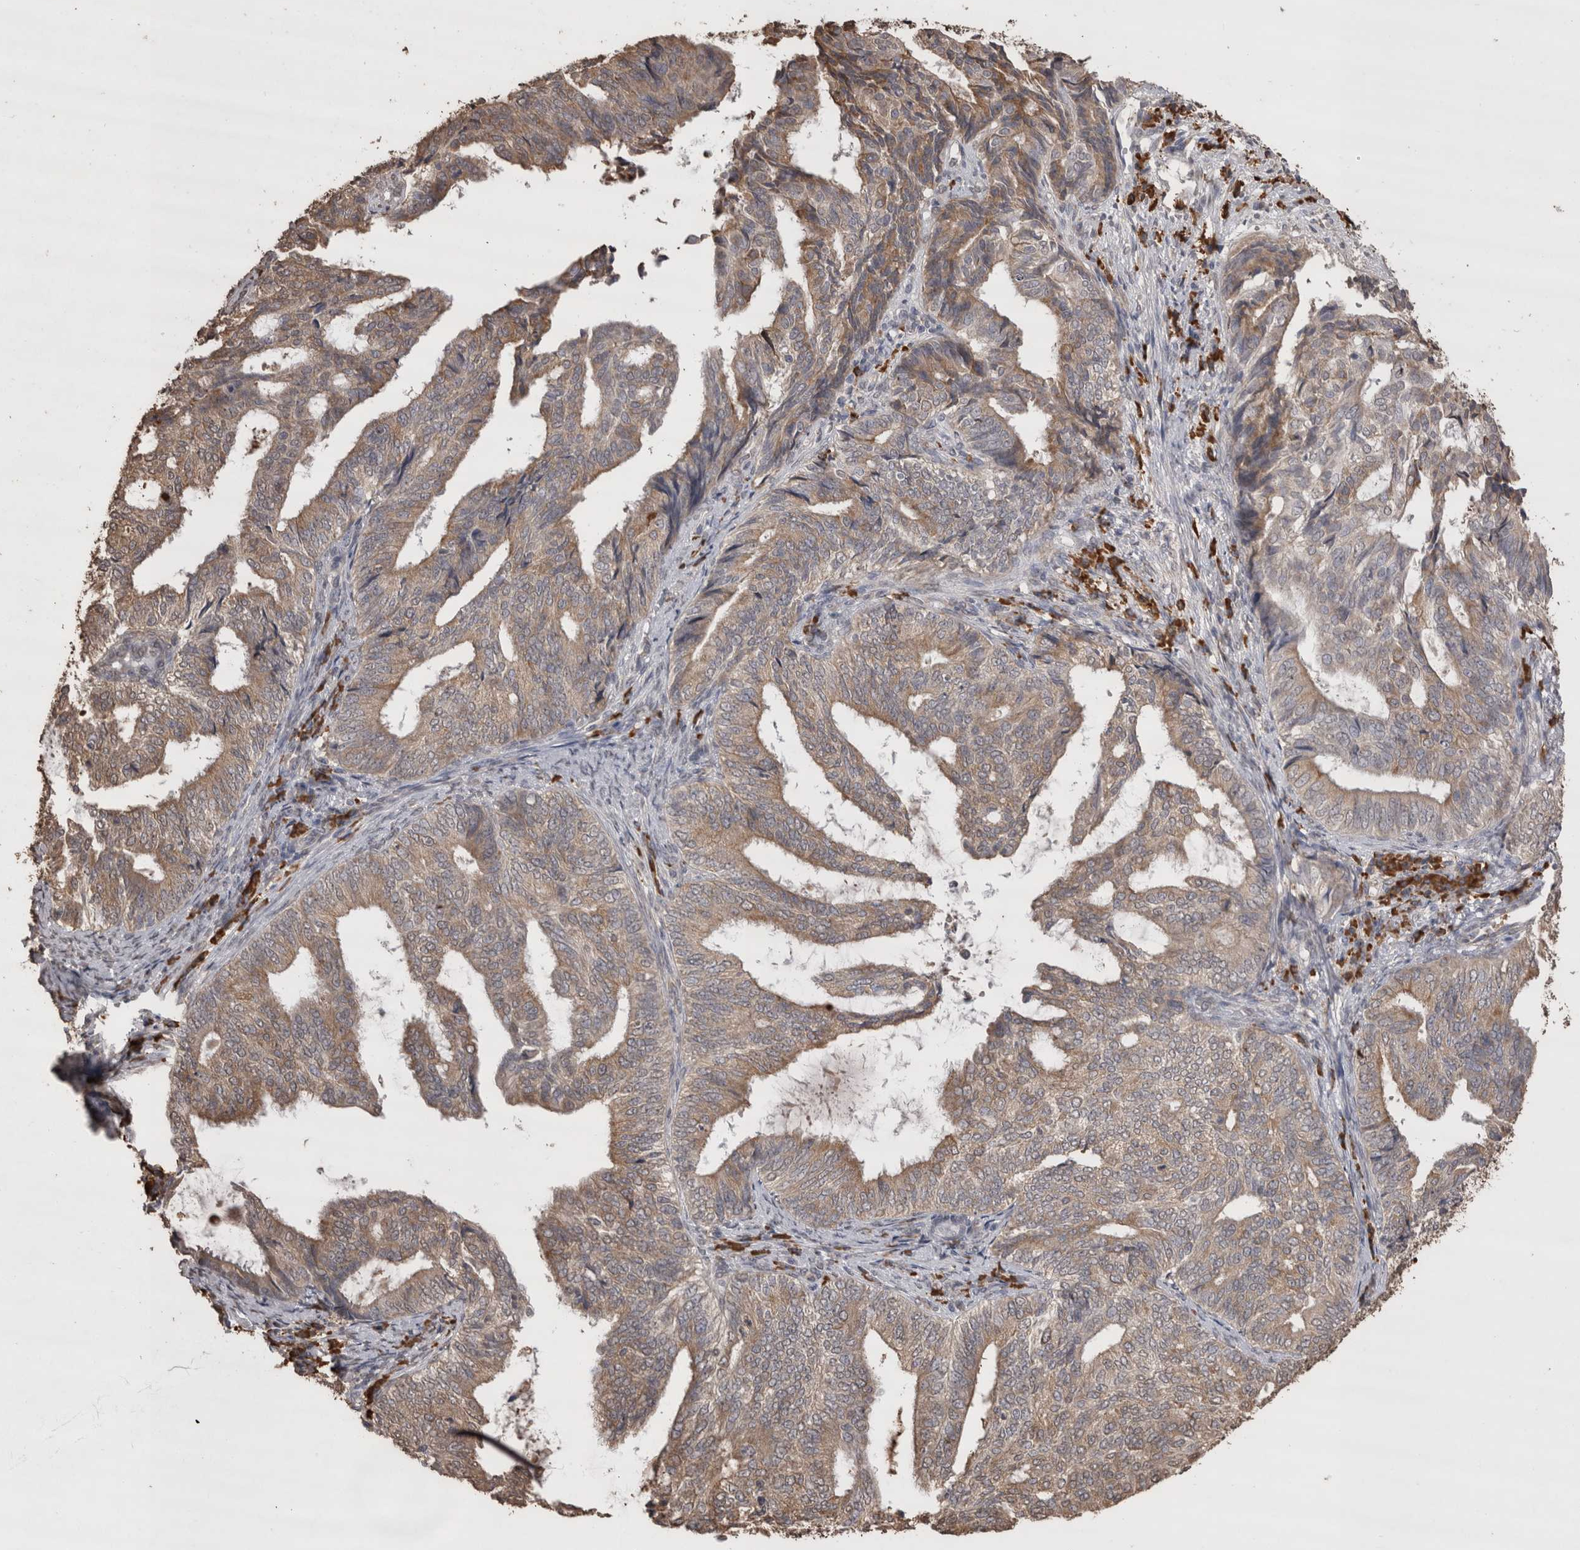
{"staining": {"intensity": "moderate", "quantity": "25%-75%", "location": "cytoplasmic/membranous"}, "tissue": "endometrial cancer", "cell_type": "Tumor cells", "image_type": "cancer", "snomed": [{"axis": "morphology", "description": "Adenocarcinoma, NOS"}, {"axis": "topography", "description": "Endometrium"}], "caption": "The immunohistochemical stain shows moderate cytoplasmic/membranous positivity in tumor cells of endometrial adenocarcinoma tissue.", "gene": "CRELD2", "patient": {"sex": "female", "age": 58}}